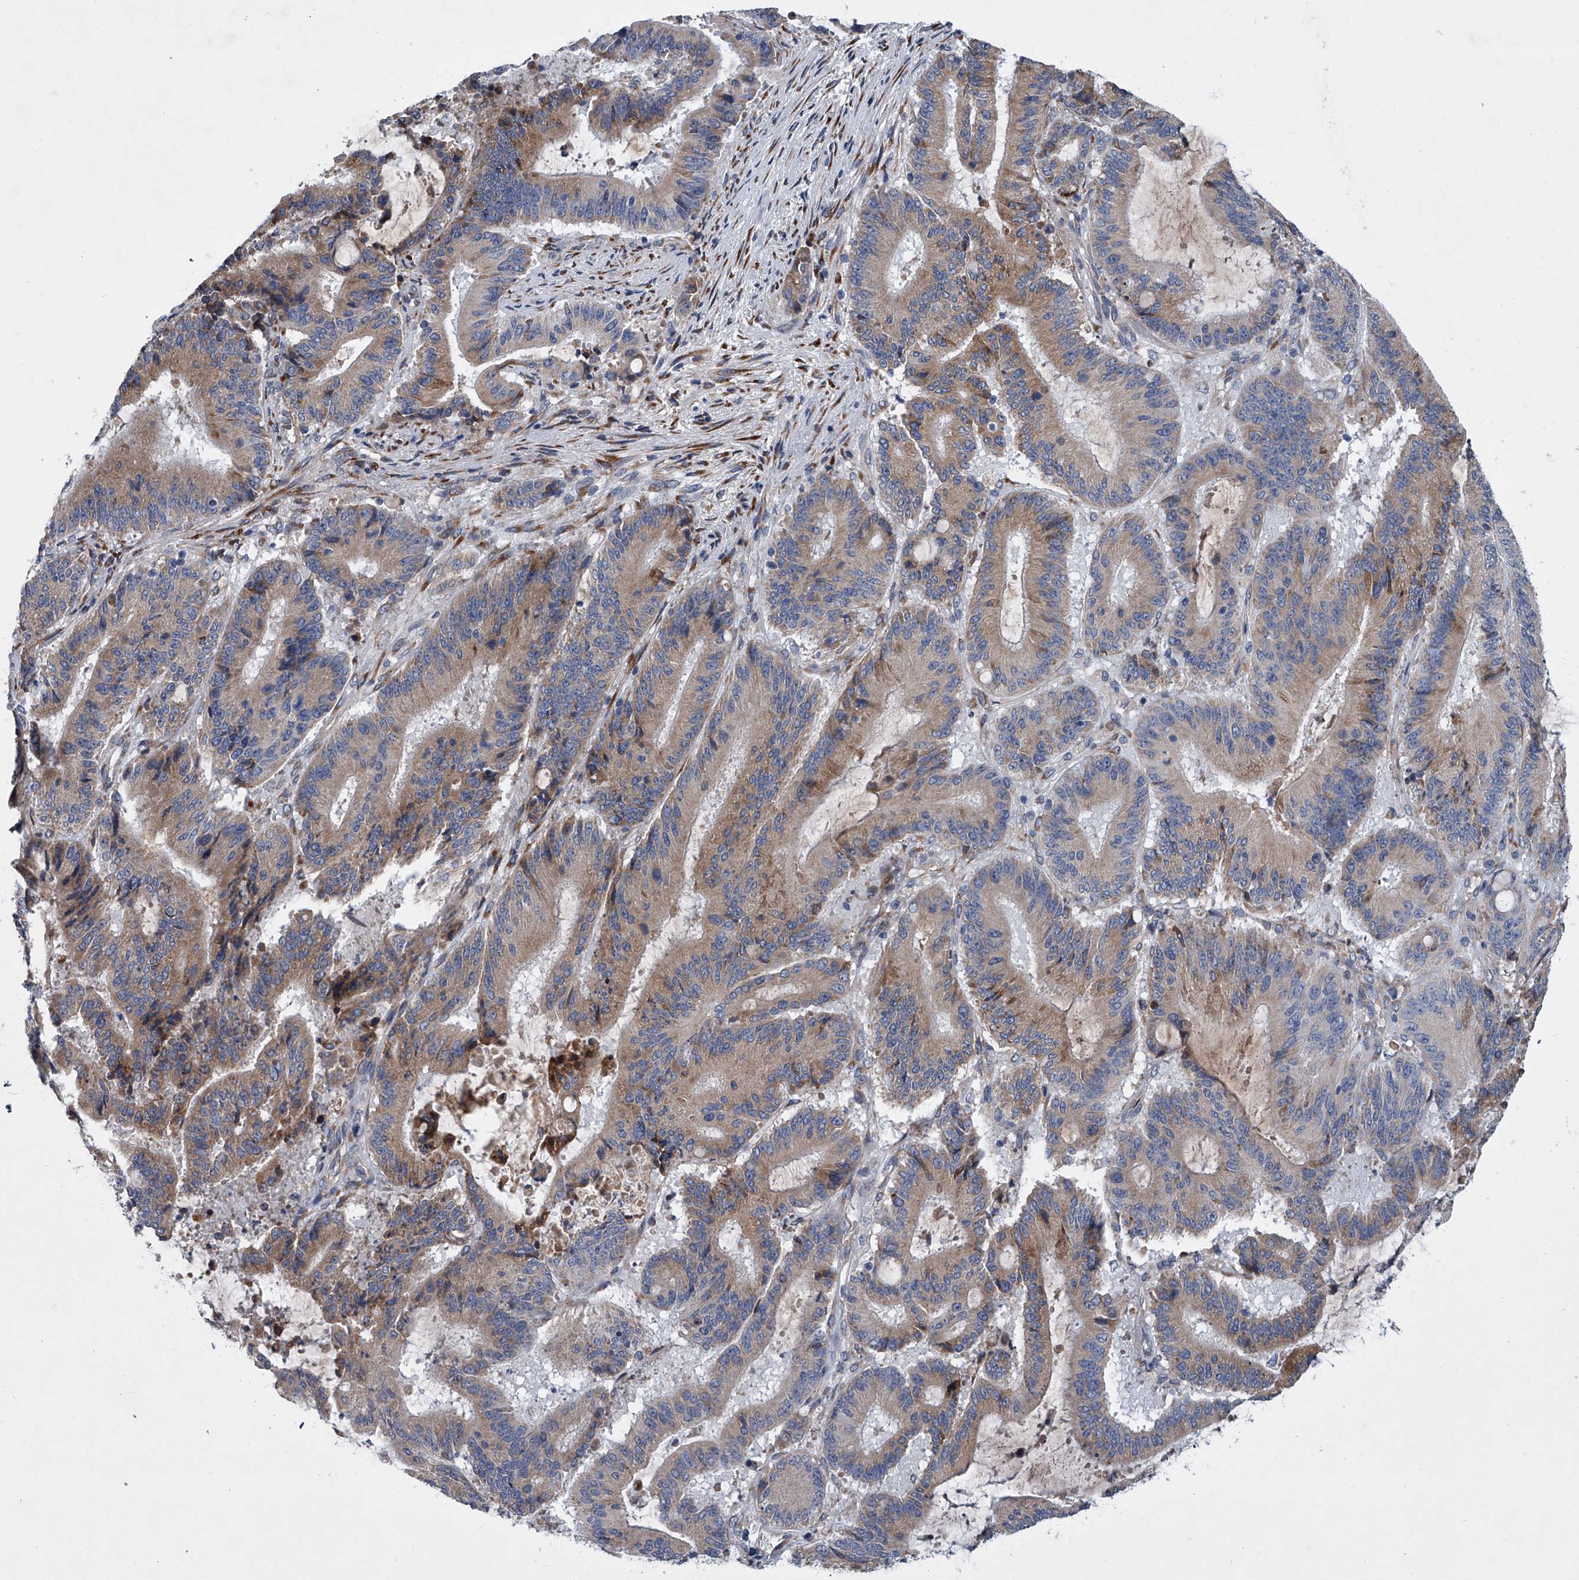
{"staining": {"intensity": "weak", "quantity": "25%-75%", "location": "cytoplasmic/membranous"}, "tissue": "liver cancer", "cell_type": "Tumor cells", "image_type": "cancer", "snomed": [{"axis": "morphology", "description": "Normal tissue, NOS"}, {"axis": "morphology", "description": "Cholangiocarcinoma"}, {"axis": "topography", "description": "Liver"}, {"axis": "topography", "description": "Peripheral nerve tissue"}], "caption": "Tumor cells reveal weak cytoplasmic/membranous positivity in about 25%-75% of cells in cholangiocarcinoma (liver). (brown staining indicates protein expression, while blue staining denotes nuclei).", "gene": "ABCG1", "patient": {"sex": "female", "age": 73}}